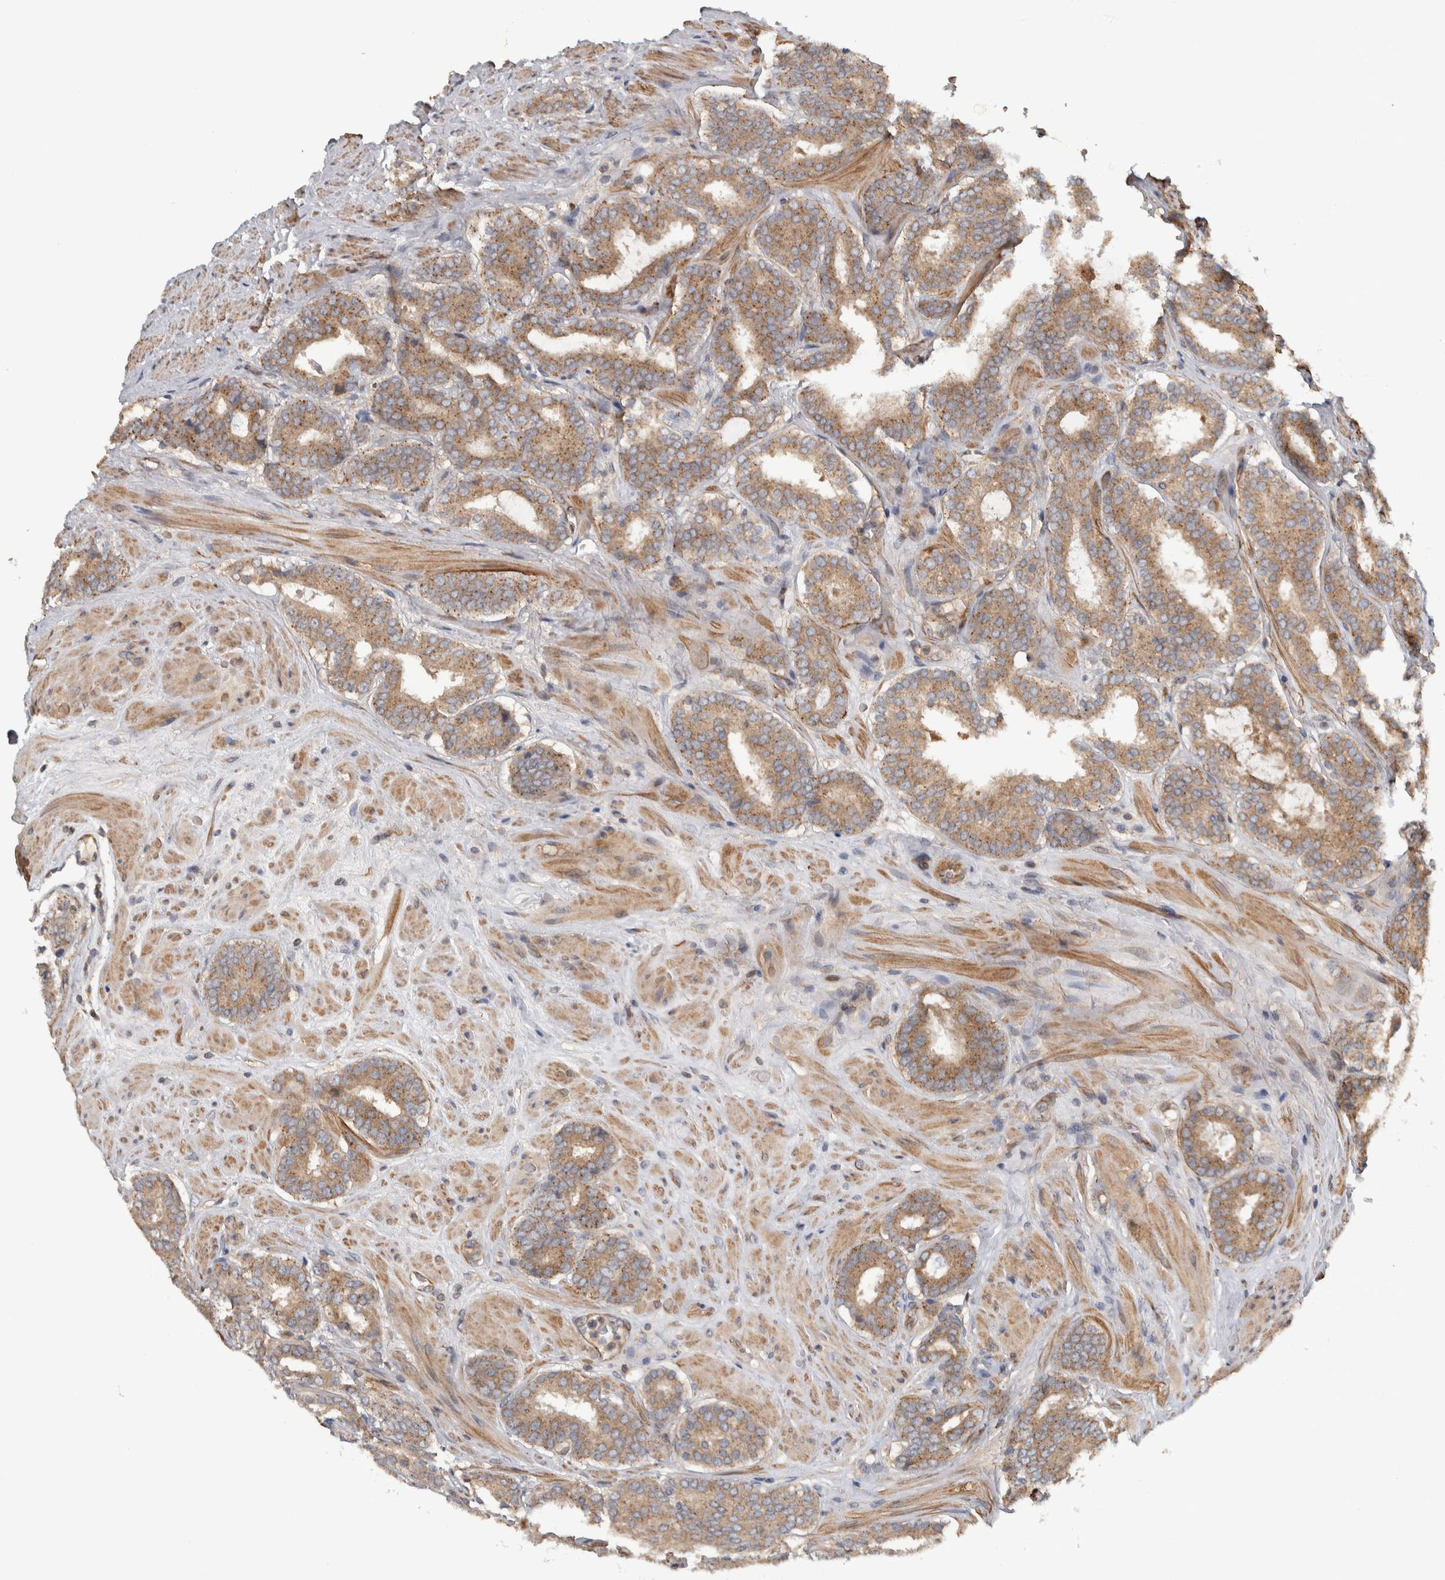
{"staining": {"intensity": "weak", "quantity": ">75%", "location": "cytoplasmic/membranous"}, "tissue": "prostate cancer", "cell_type": "Tumor cells", "image_type": "cancer", "snomed": [{"axis": "morphology", "description": "Adenocarcinoma, Low grade"}, {"axis": "topography", "description": "Prostate"}], "caption": "Immunohistochemical staining of low-grade adenocarcinoma (prostate) demonstrates low levels of weak cytoplasmic/membranous expression in approximately >75% of tumor cells.", "gene": "TBC1D31", "patient": {"sex": "male", "age": 69}}